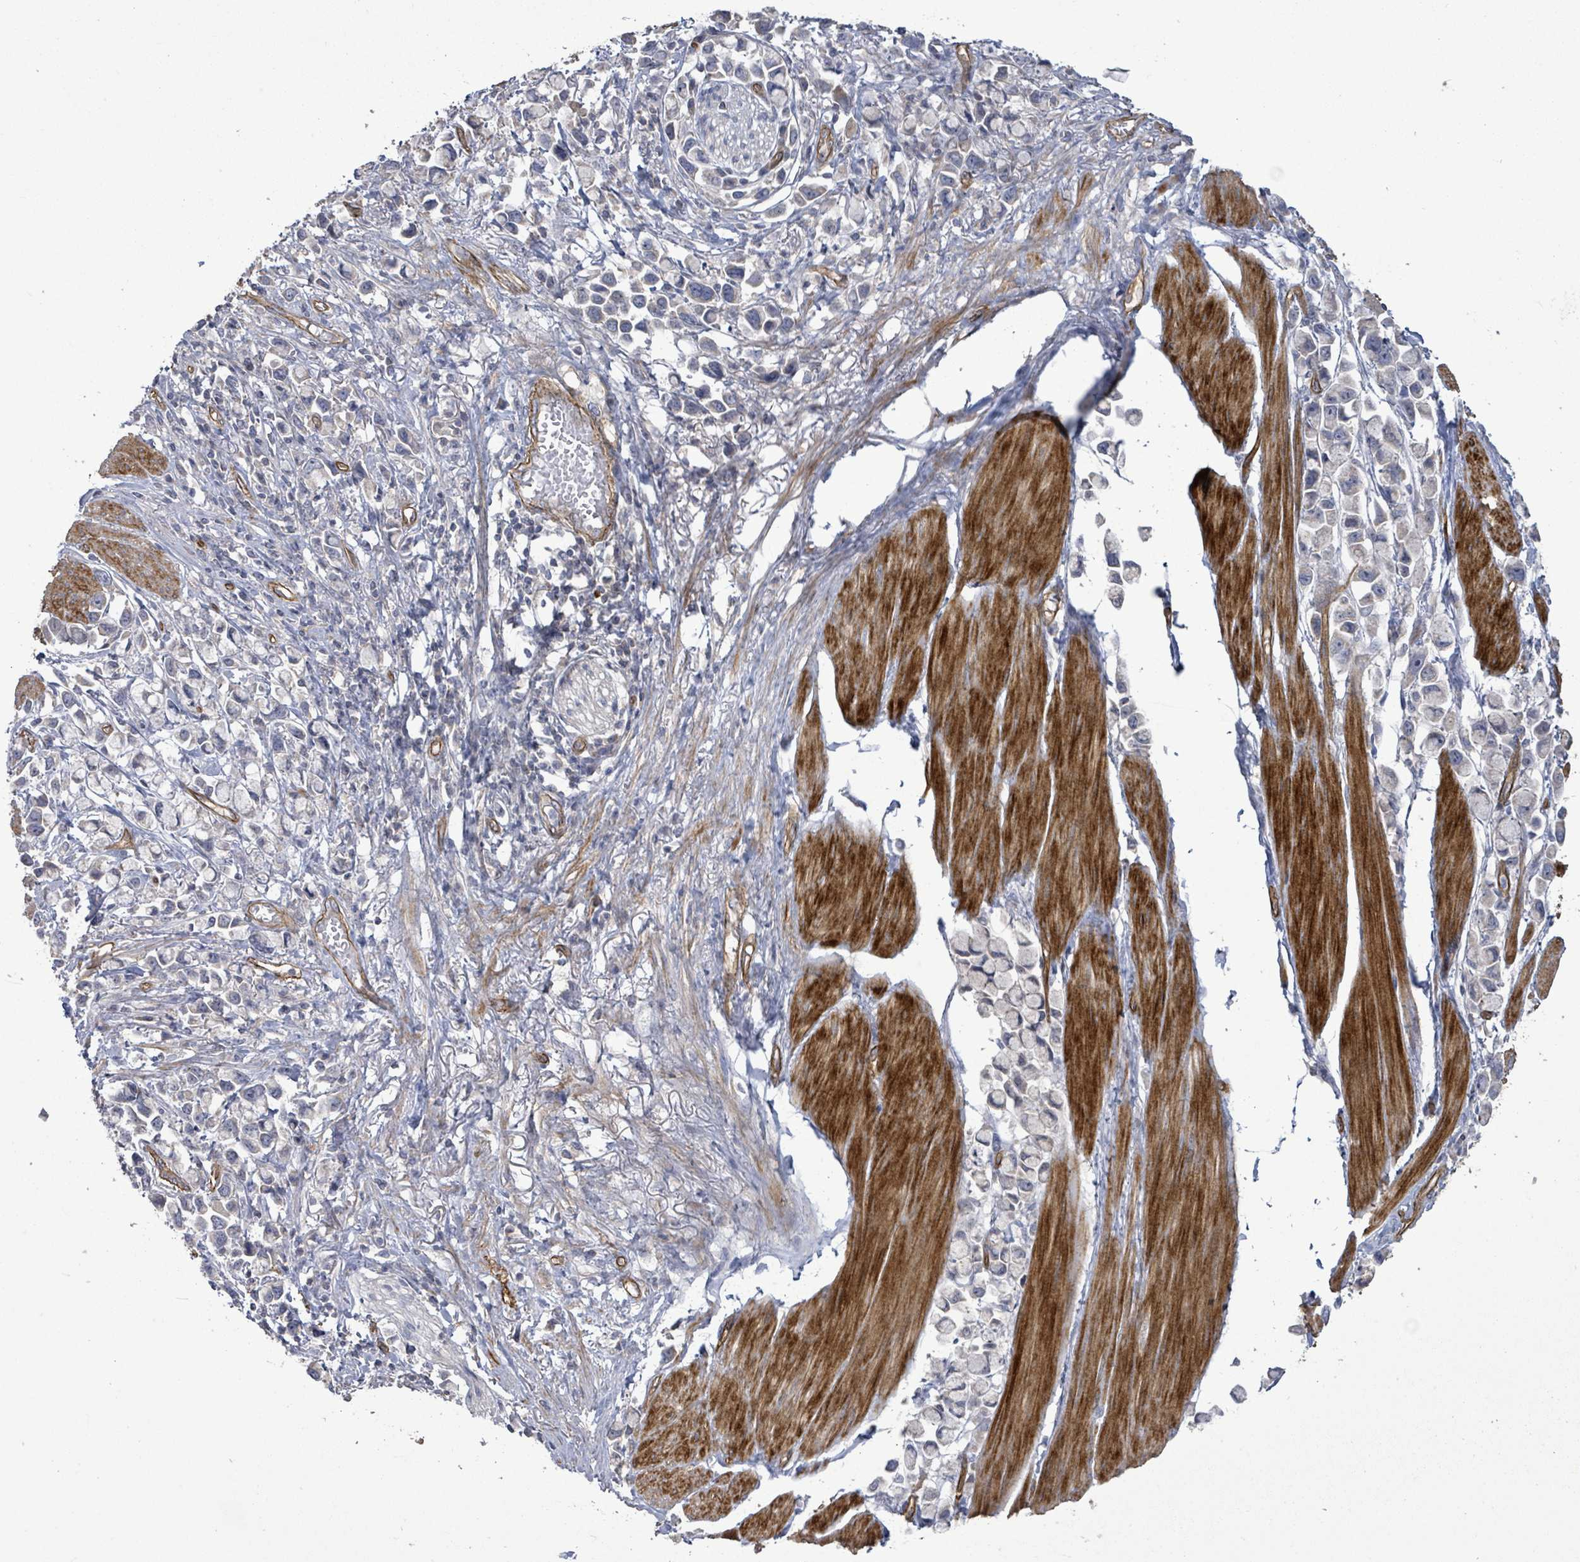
{"staining": {"intensity": "negative", "quantity": "none", "location": "none"}, "tissue": "stomach cancer", "cell_type": "Tumor cells", "image_type": "cancer", "snomed": [{"axis": "morphology", "description": "Adenocarcinoma, NOS"}, {"axis": "topography", "description": "Stomach"}], "caption": "Immunohistochemistry image of neoplastic tissue: human stomach adenocarcinoma stained with DAB (3,3'-diaminobenzidine) exhibits no significant protein positivity in tumor cells.", "gene": "KANK3", "patient": {"sex": "female", "age": 81}}